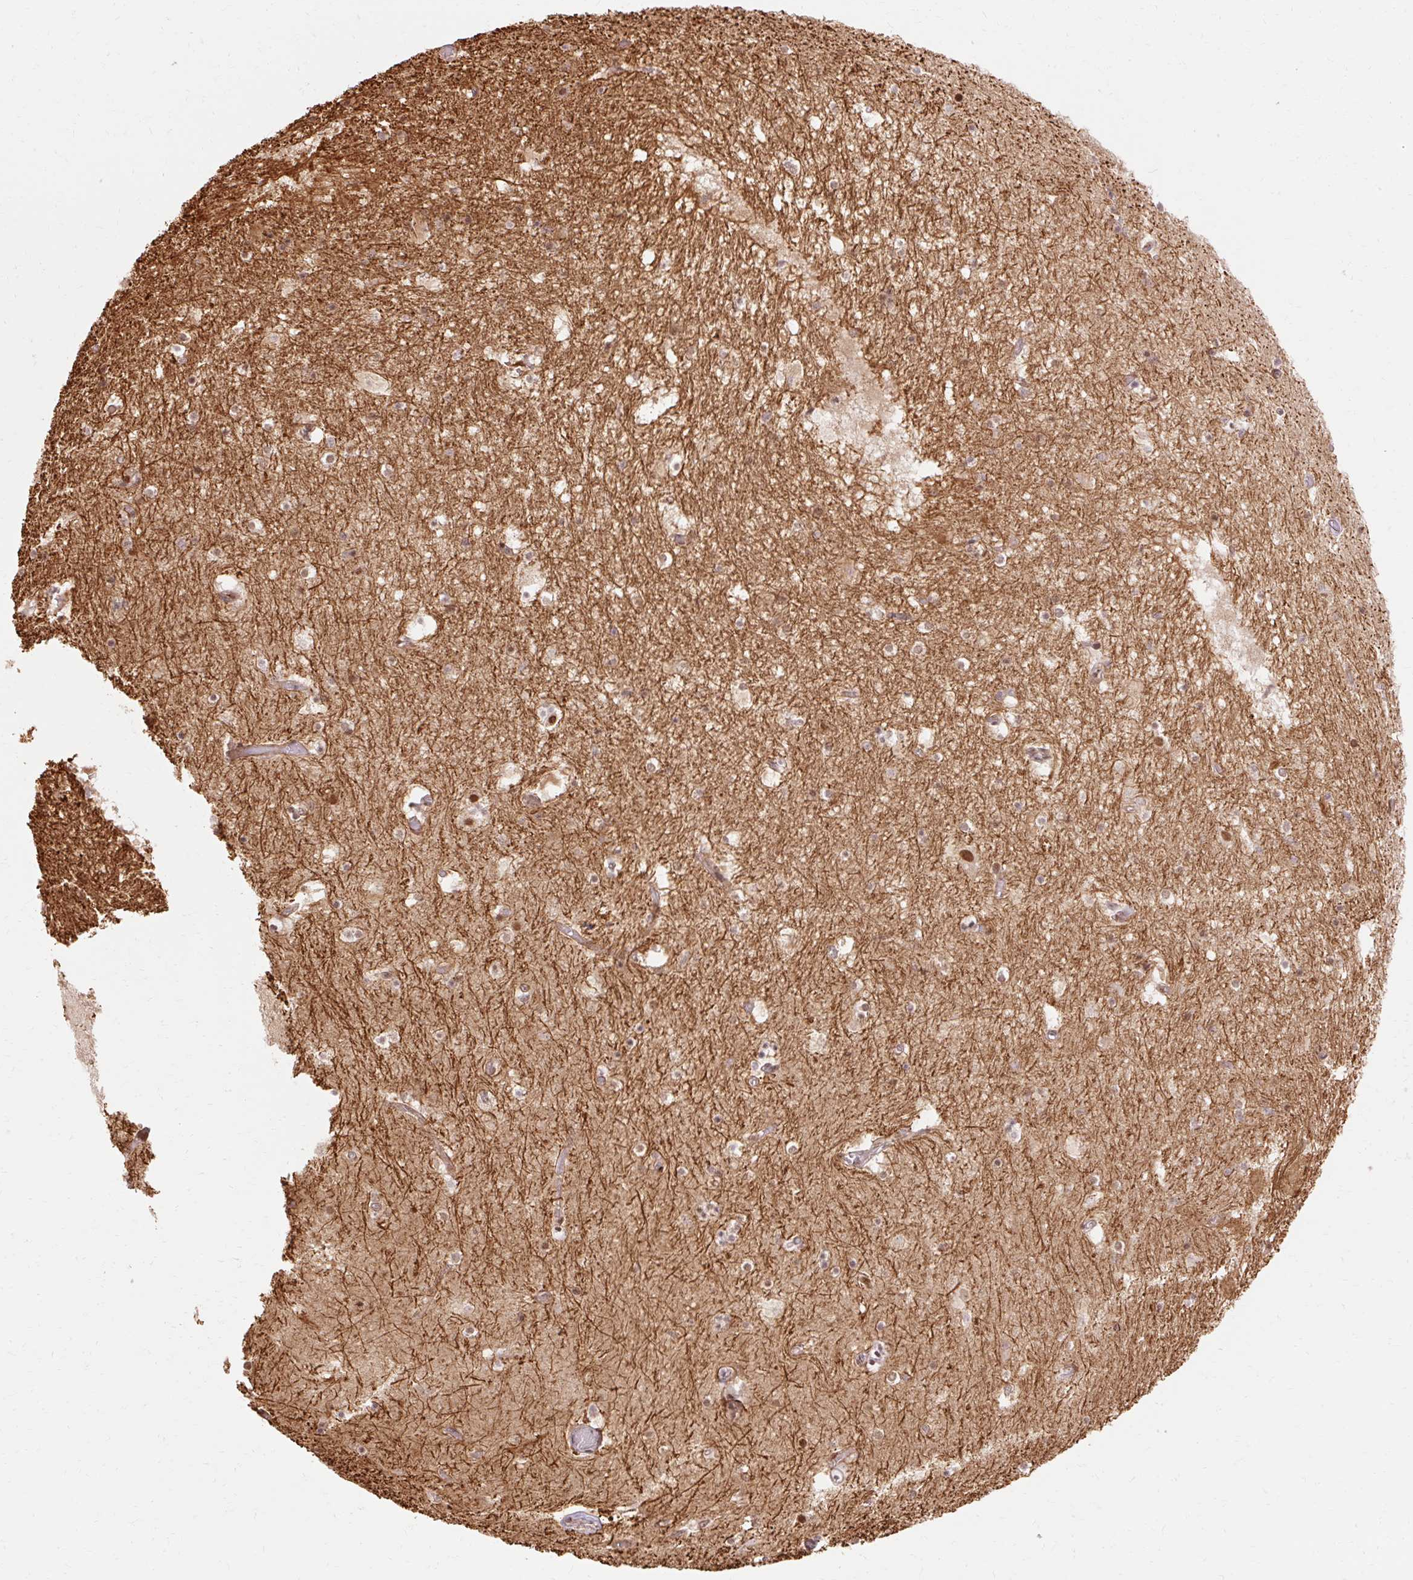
{"staining": {"intensity": "strong", "quantity": "<25%", "location": "nuclear"}, "tissue": "hippocampus", "cell_type": "Glial cells", "image_type": "normal", "snomed": [{"axis": "morphology", "description": "Normal tissue, NOS"}, {"axis": "topography", "description": "Hippocampus"}], "caption": "Immunohistochemical staining of benign human hippocampus shows <25% levels of strong nuclear protein staining in approximately <25% of glial cells. (Brightfield microscopy of DAB IHC at high magnification).", "gene": "MECOM", "patient": {"sex": "female", "age": 52}}